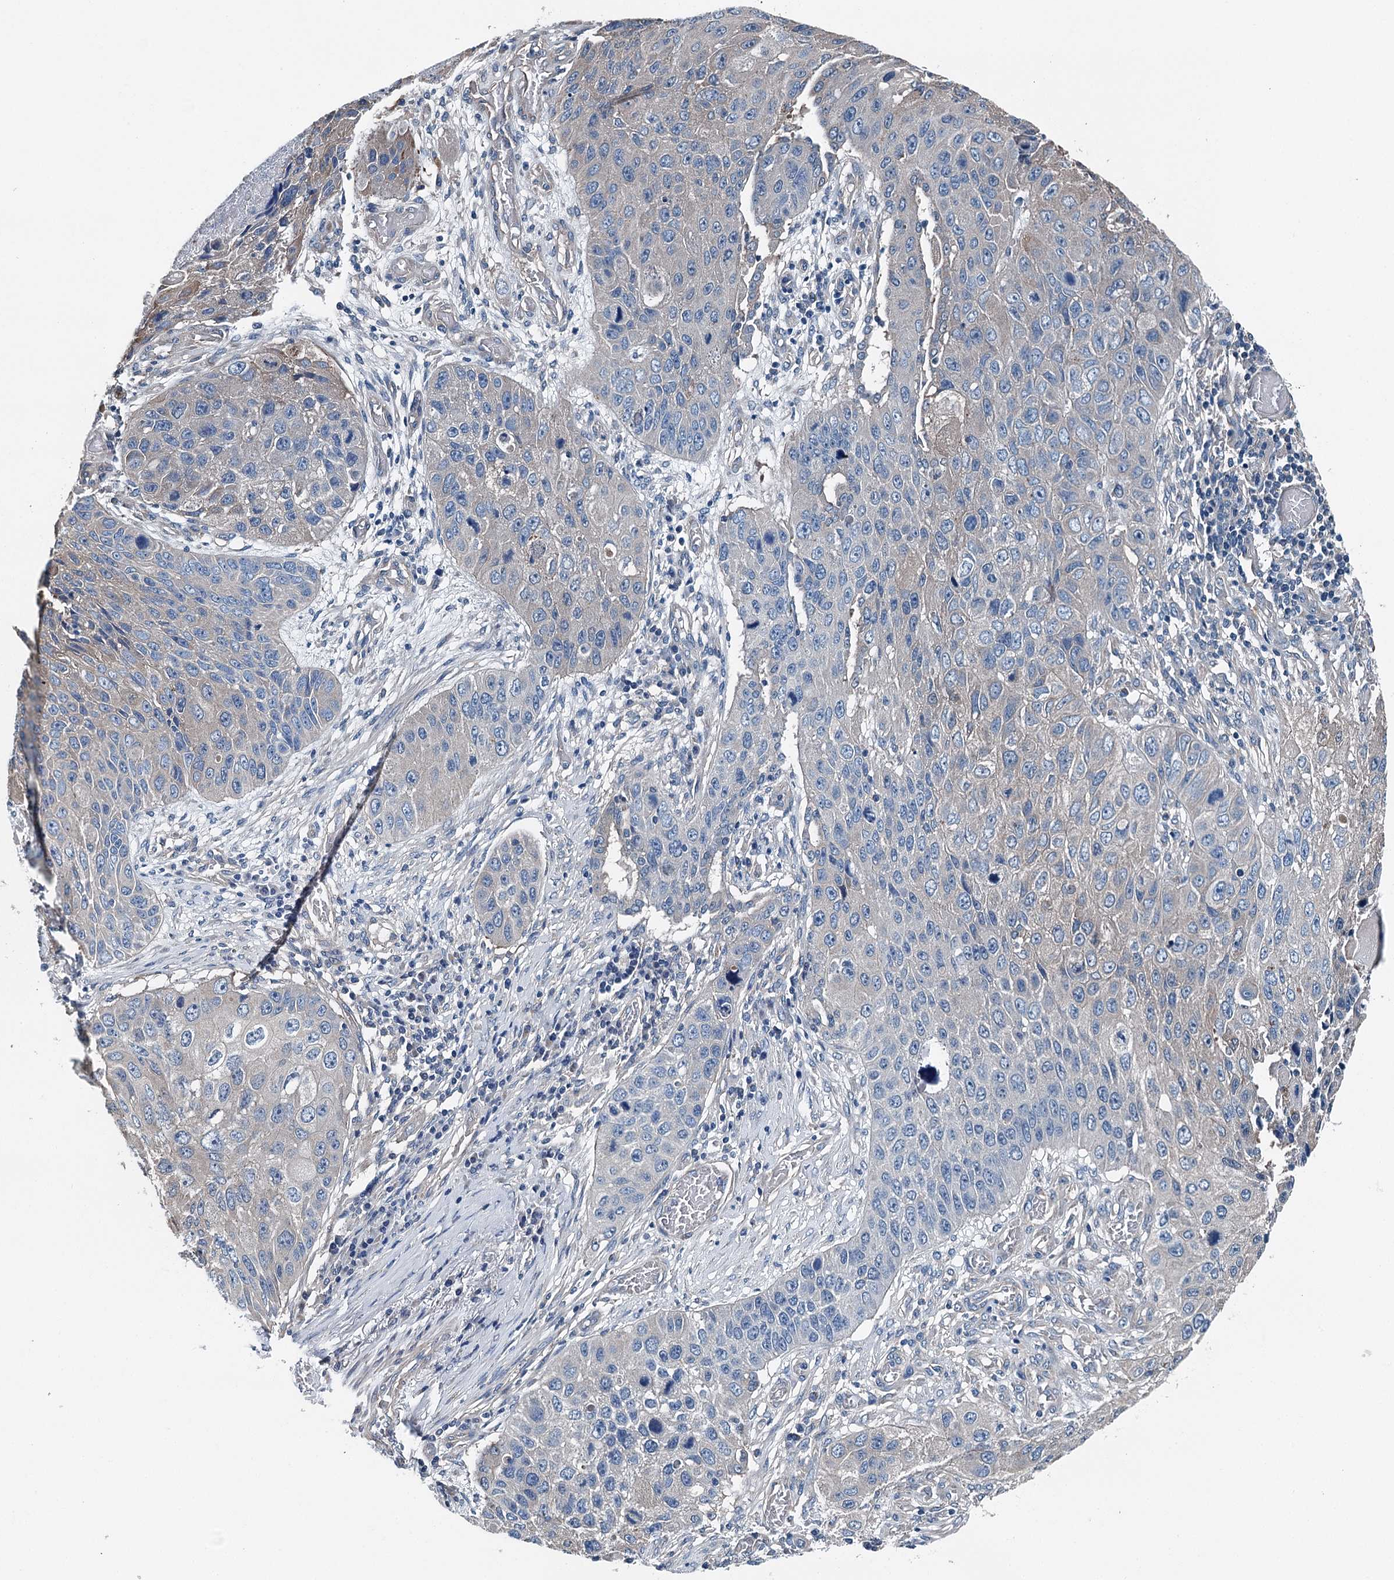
{"staining": {"intensity": "negative", "quantity": "none", "location": "none"}, "tissue": "lung cancer", "cell_type": "Tumor cells", "image_type": "cancer", "snomed": [{"axis": "morphology", "description": "Squamous cell carcinoma, NOS"}, {"axis": "topography", "description": "Lung"}], "caption": "Micrograph shows no significant protein positivity in tumor cells of lung cancer (squamous cell carcinoma).", "gene": "BHMT", "patient": {"sex": "male", "age": 61}}